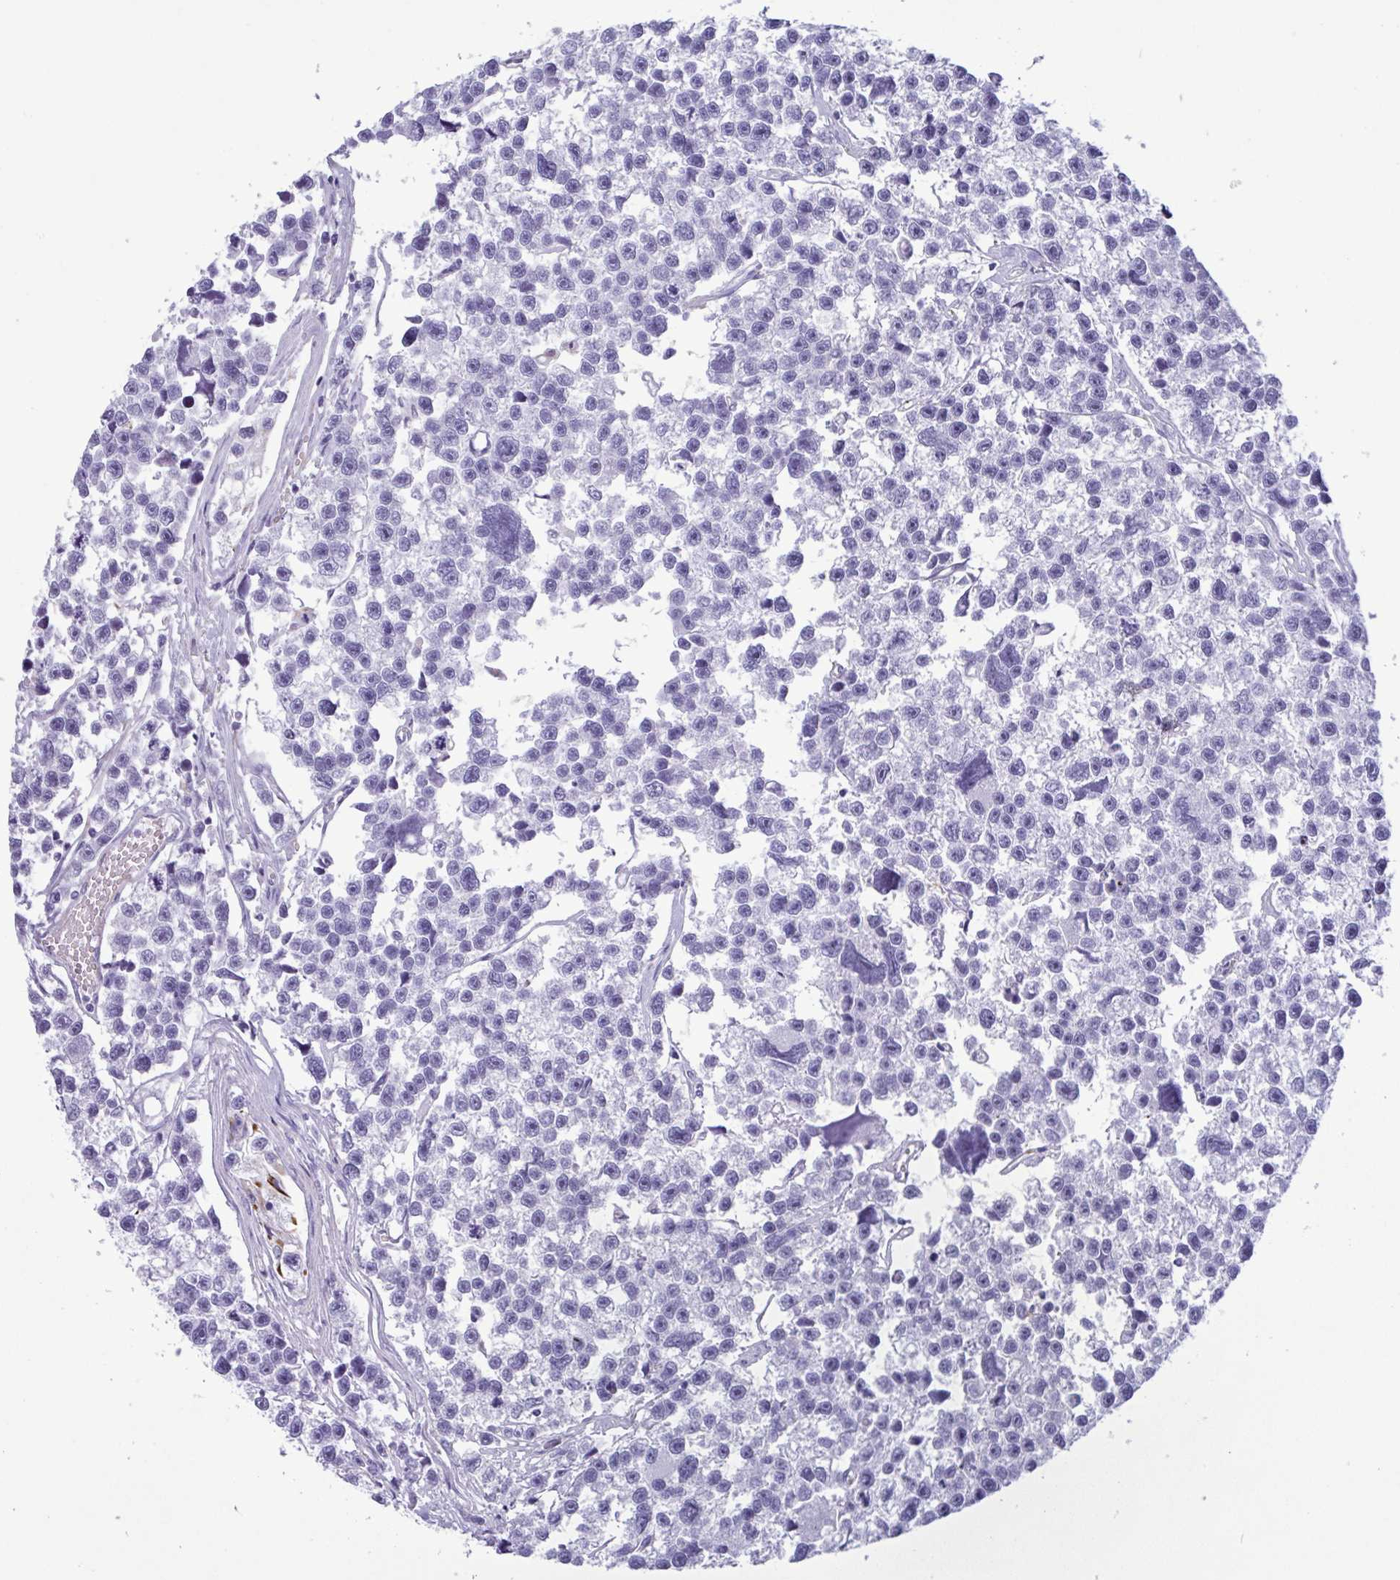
{"staining": {"intensity": "negative", "quantity": "none", "location": "none"}, "tissue": "testis cancer", "cell_type": "Tumor cells", "image_type": "cancer", "snomed": [{"axis": "morphology", "description": "Seminoma, NOS"}, {"axis": "topography", "description": "Testis"}], "caption": "Immunohistochemistry photomicrograph of testis seminoma stained for a protein (brown), which reveals no positivity in tumor cells.", "gene": "SMAD5", "patient": {"sex": "male", "age": 26}}